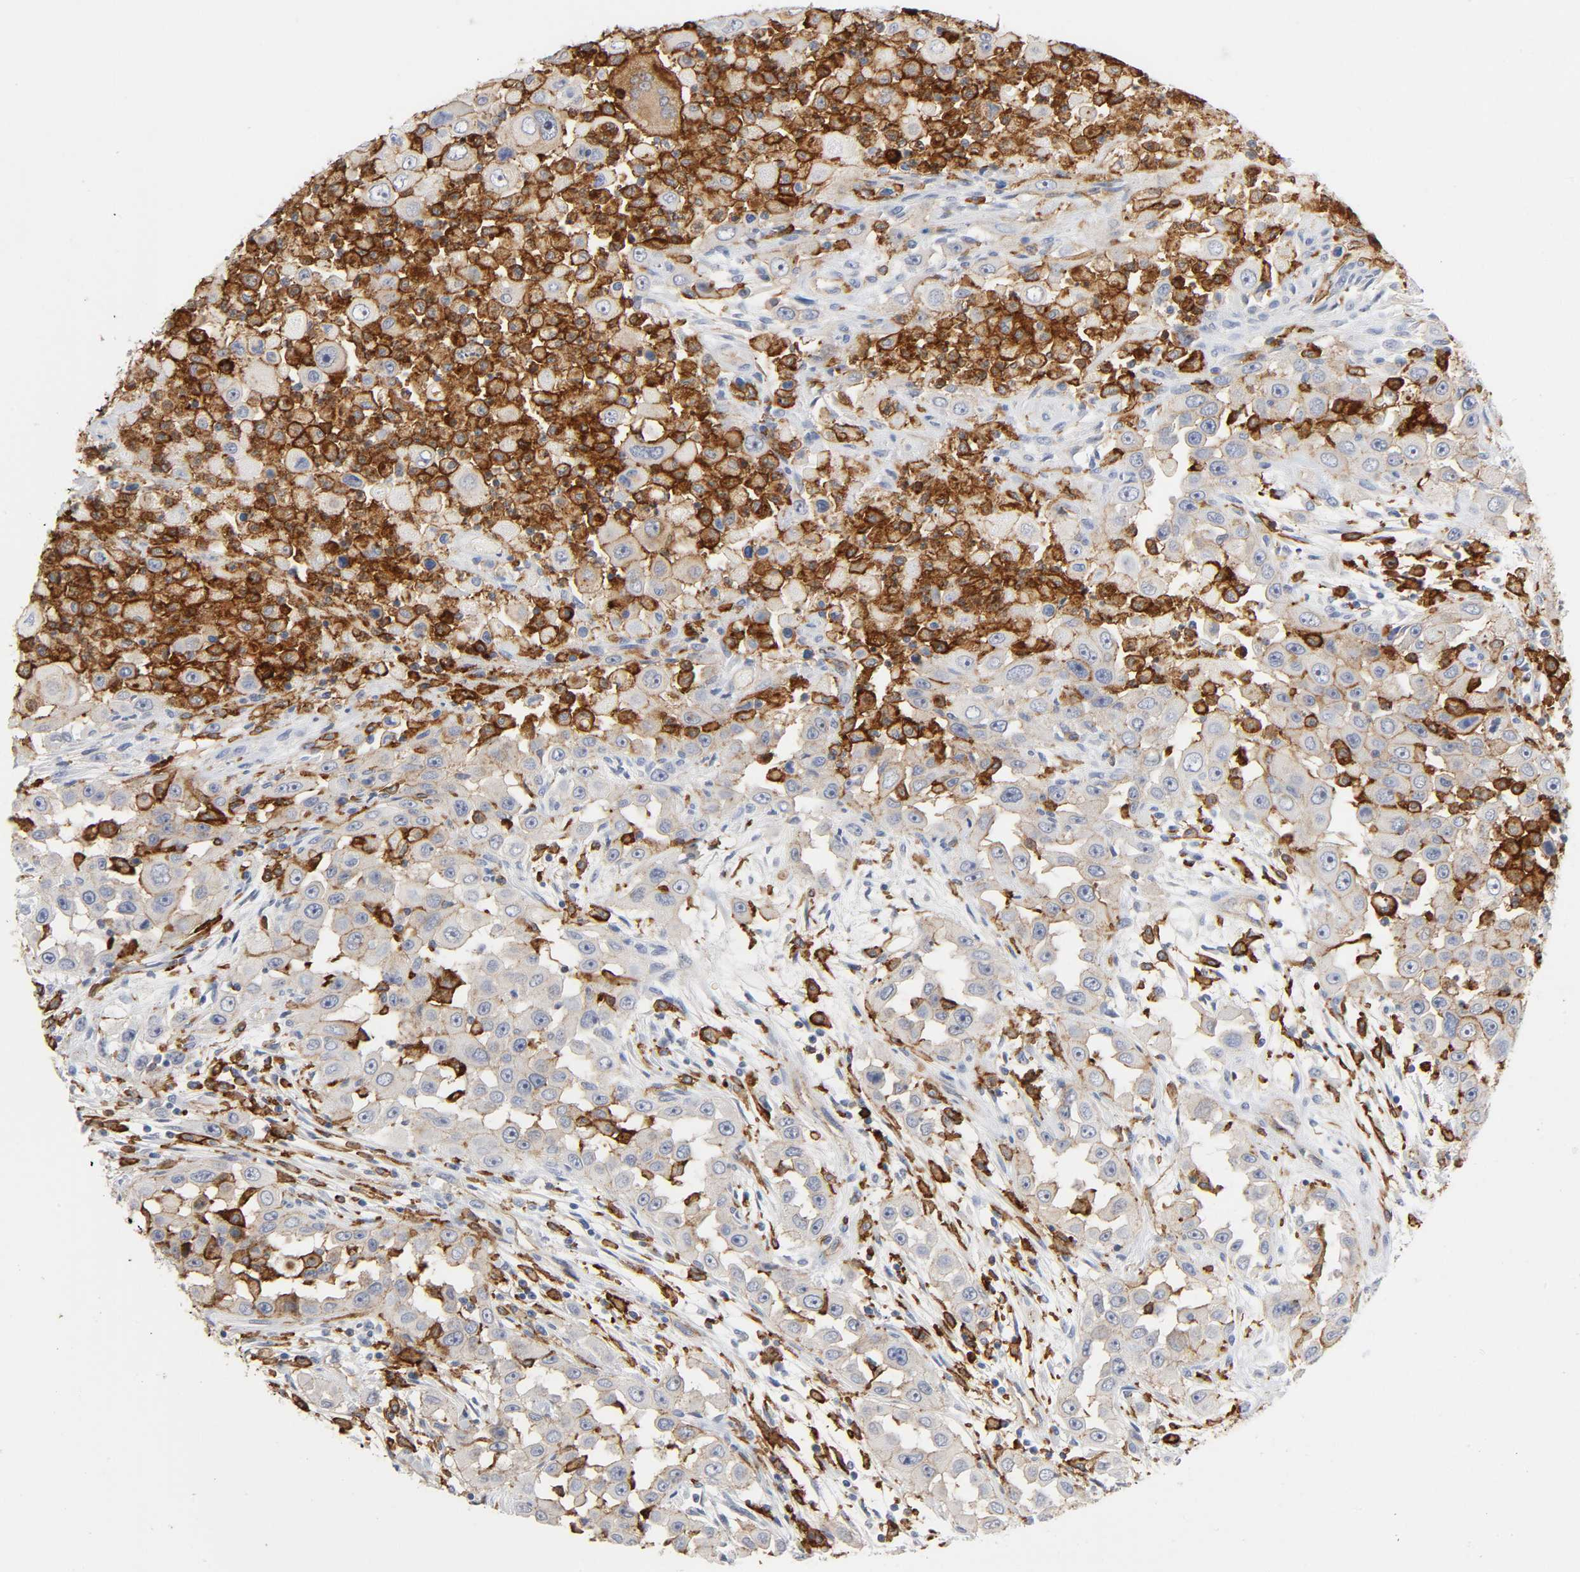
{"staining": {"intensity": "negative", "quantity": "none", "location": "none"}, "tissue": "head and neck cancer", "cell_type": "Tumor cells", "image_type": "cancer", "snomed": [{"axis": "morphology", "description": "Carcinoma, NOS"}, {"axis": "topography", "description": "Head-Neck"}], "caption": "DAB (3,3'-diaminobenzidine) immunohistochemical staining of head and neck carcinoma demonstrates no significant staining in tumor cells.", "gene": "LYN", "patient": {"sex": "male", "age": 87}}